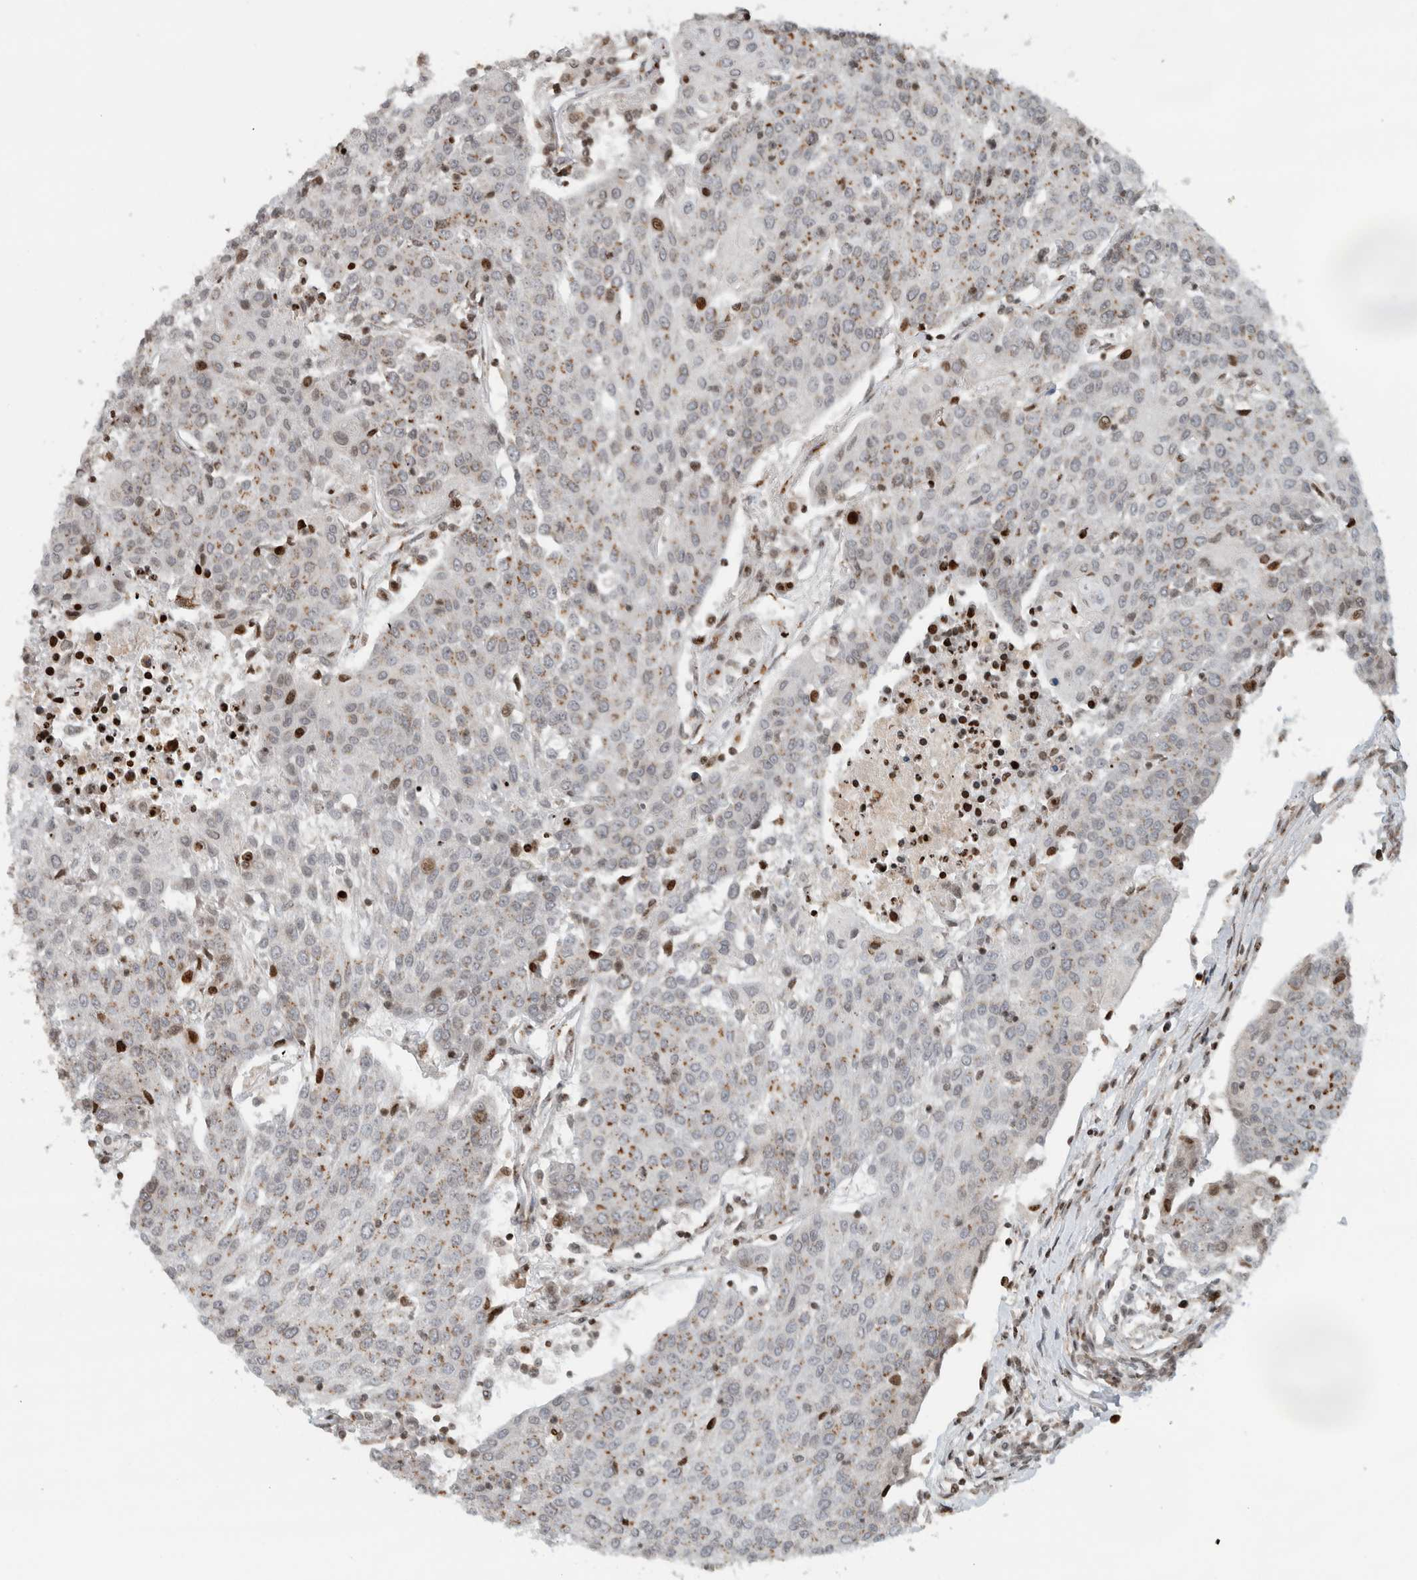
{"staining": {"intensity": "moderate", "quantity": "25%-75%", "location": "cytoplasmic/membranous"}, "tissue": "urothelial cancer", "cell_type": "Tumor cells", "image_type": "cancer", "snomed": [{"axis": "morphology", "description": "Urothelial carcinoma, High grade"}, {"axis": "topography", "description": "Urinary bladder"}], "caption": "Tumor cells display moderate cytoplasmic/membranous expression in about 25%-75% of cells in urothelial cancer. The staining was performed using DAB, with brown indicating positive protein expression. Nuclei are stained blue with hematoxylin.", "gene": "GINS4", "patient": {"sex": "female", "age": 85}}